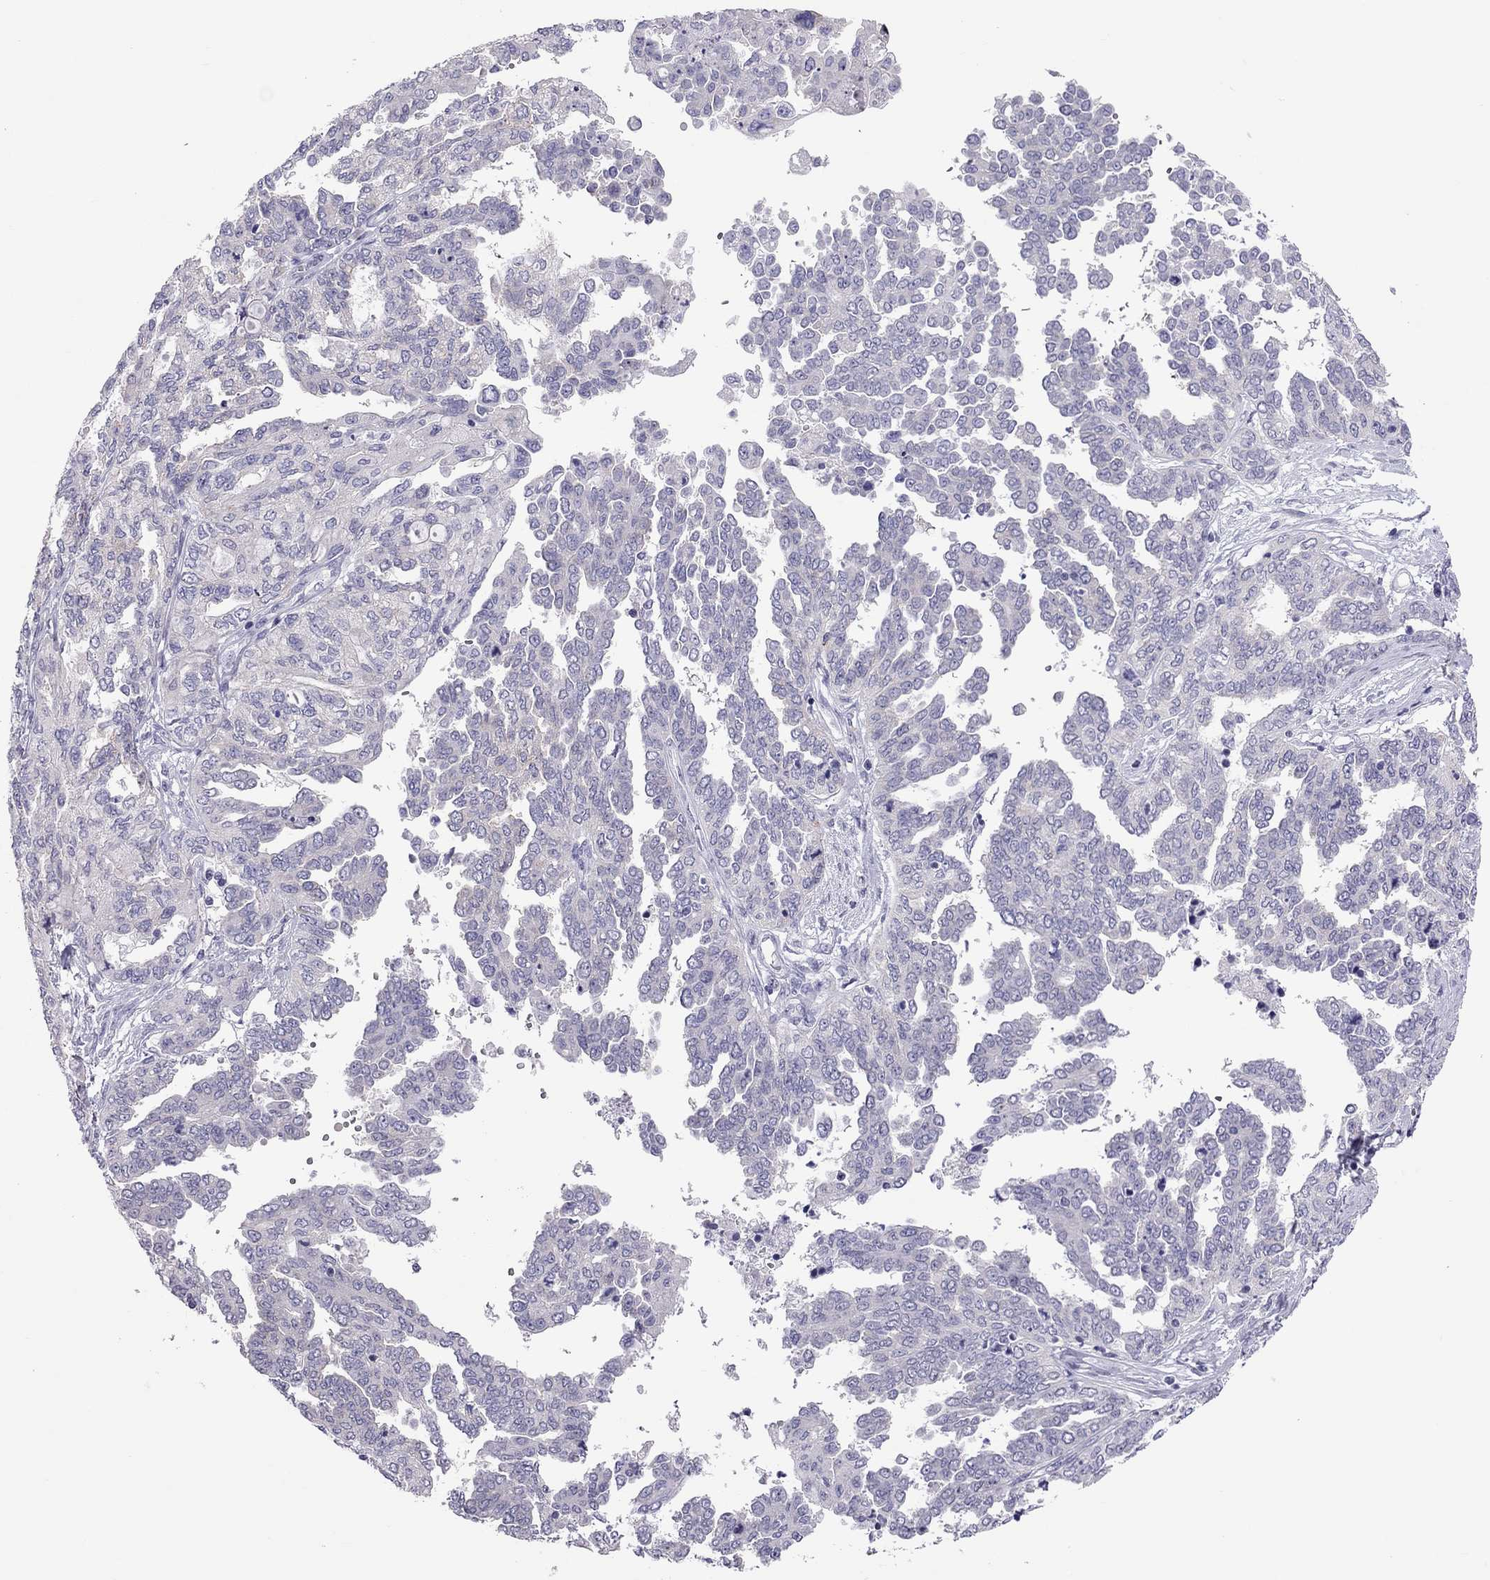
{"staining": {"intensity": "negative", "quantity": "none", "location": "none"}, "tissue": "ovarian cancer", "cell_type": "Tumor cells", "image_type": "cancer", "snomed": [{"axis": "morphology", "description": "Cystadenocarcinoma, serous, NOS"}, {"axis": "topography", "description": "Ovary"}], "caption": "Protein analysis of ovarian cancer shows no significant expression in tumor cells.", "gene": "TEX14", "patient": {"sex": "female", "age": 53}}